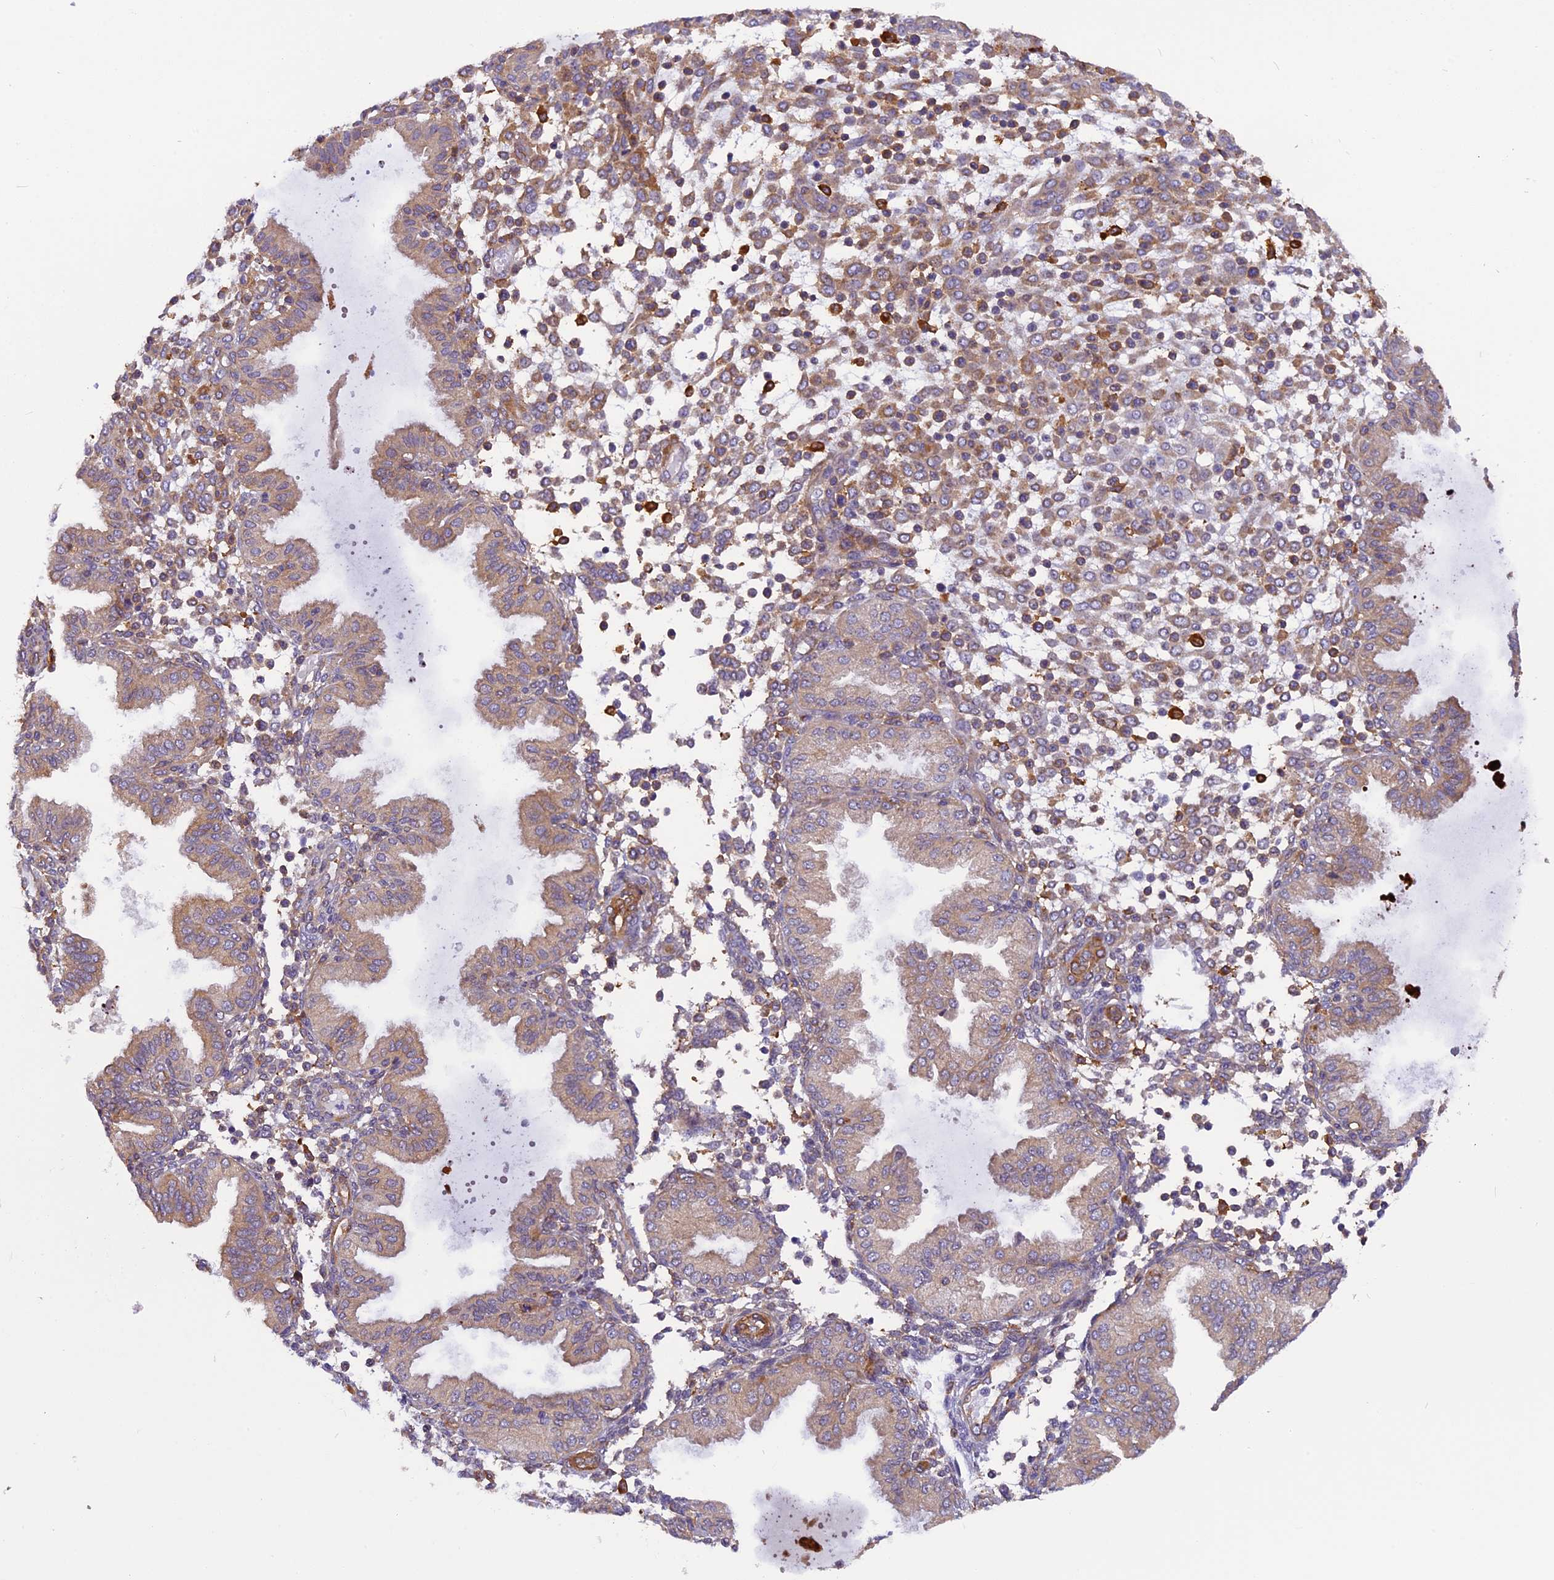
{"staining": {"intensity": "moderate", "quantity": "<25%", "location": "cytoplasmic/membranous"}, "tissue": "endometrium", "cell_type": "Cells in endometrial stroma", "image_type": "normal", "snomed": [{"axis": "morphology", "description": "Normal tissue, NOS"}, {"axis": "topography", "description": "Endometrium"}], "caption": "Immunohistochemical staining of unremarkable endometrium displays <25% levels of moderate cytoplasmic/membranous protein staining in approximately <25% of cells in endometrial stroma.", "gene": "EHBP1L1", "patient": {"sex": "female", "age": 53}}